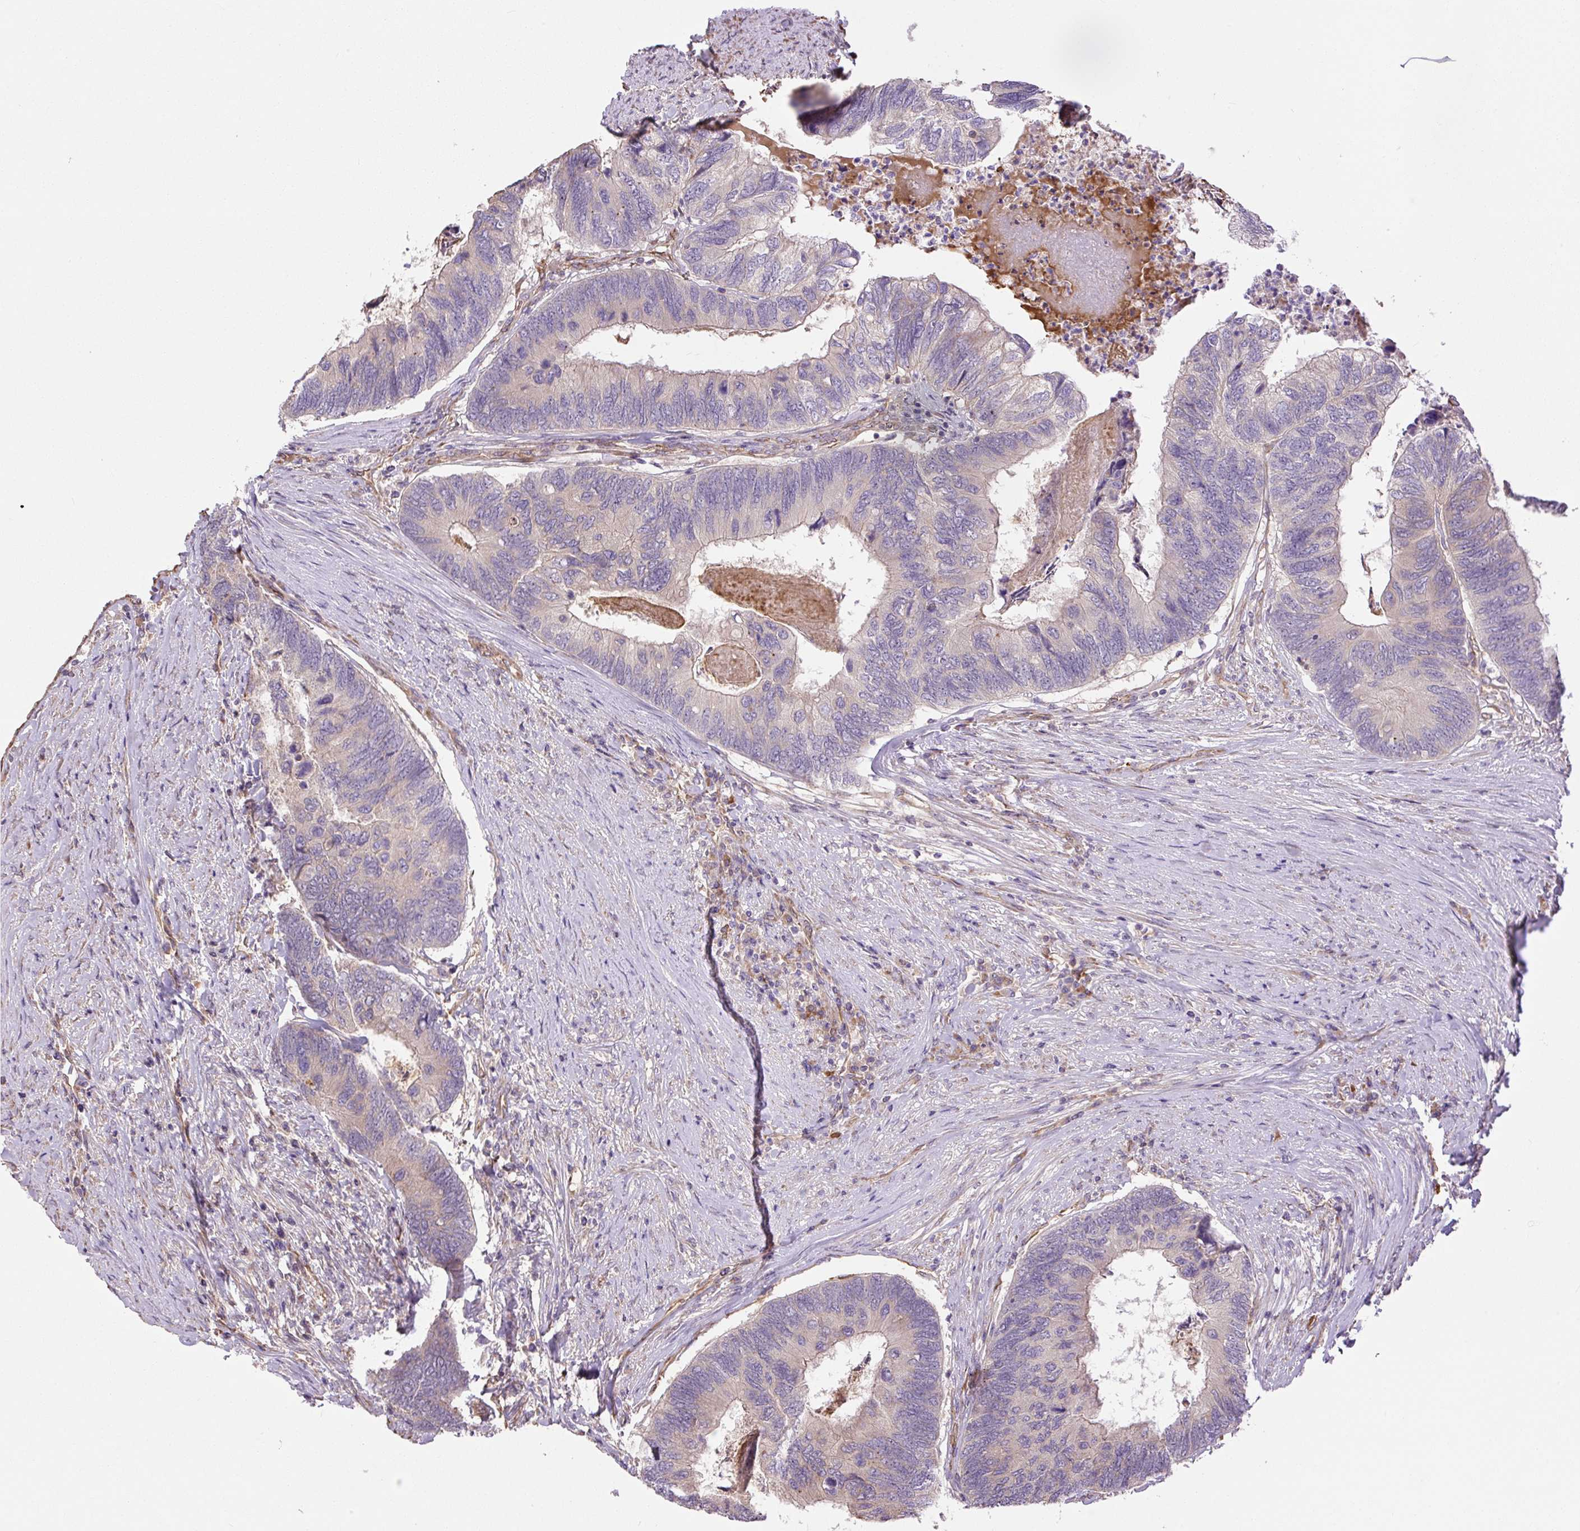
{"staining": {"intensity": "weak", "quantity": "<25%", "location": "cytoplasmic/membranous"}, "tissue": "colorectal cancer", "cell_type": "Tumor cells", "image_type": "cancer", "snomed": [{"axis": "morphology", "description": "Adenocarcinoma, NOS"}, {"axis": "topography", "description": "Colon"}], "caption": "IHC histopathology image of neoplastic tissue: human colorectal cancer (adenocarcinoma) stained with DAB demonstrates no significant protein staining in tumor cells.", "gene": "PPME1", "patient": {"sex": "female", "age": 67}}